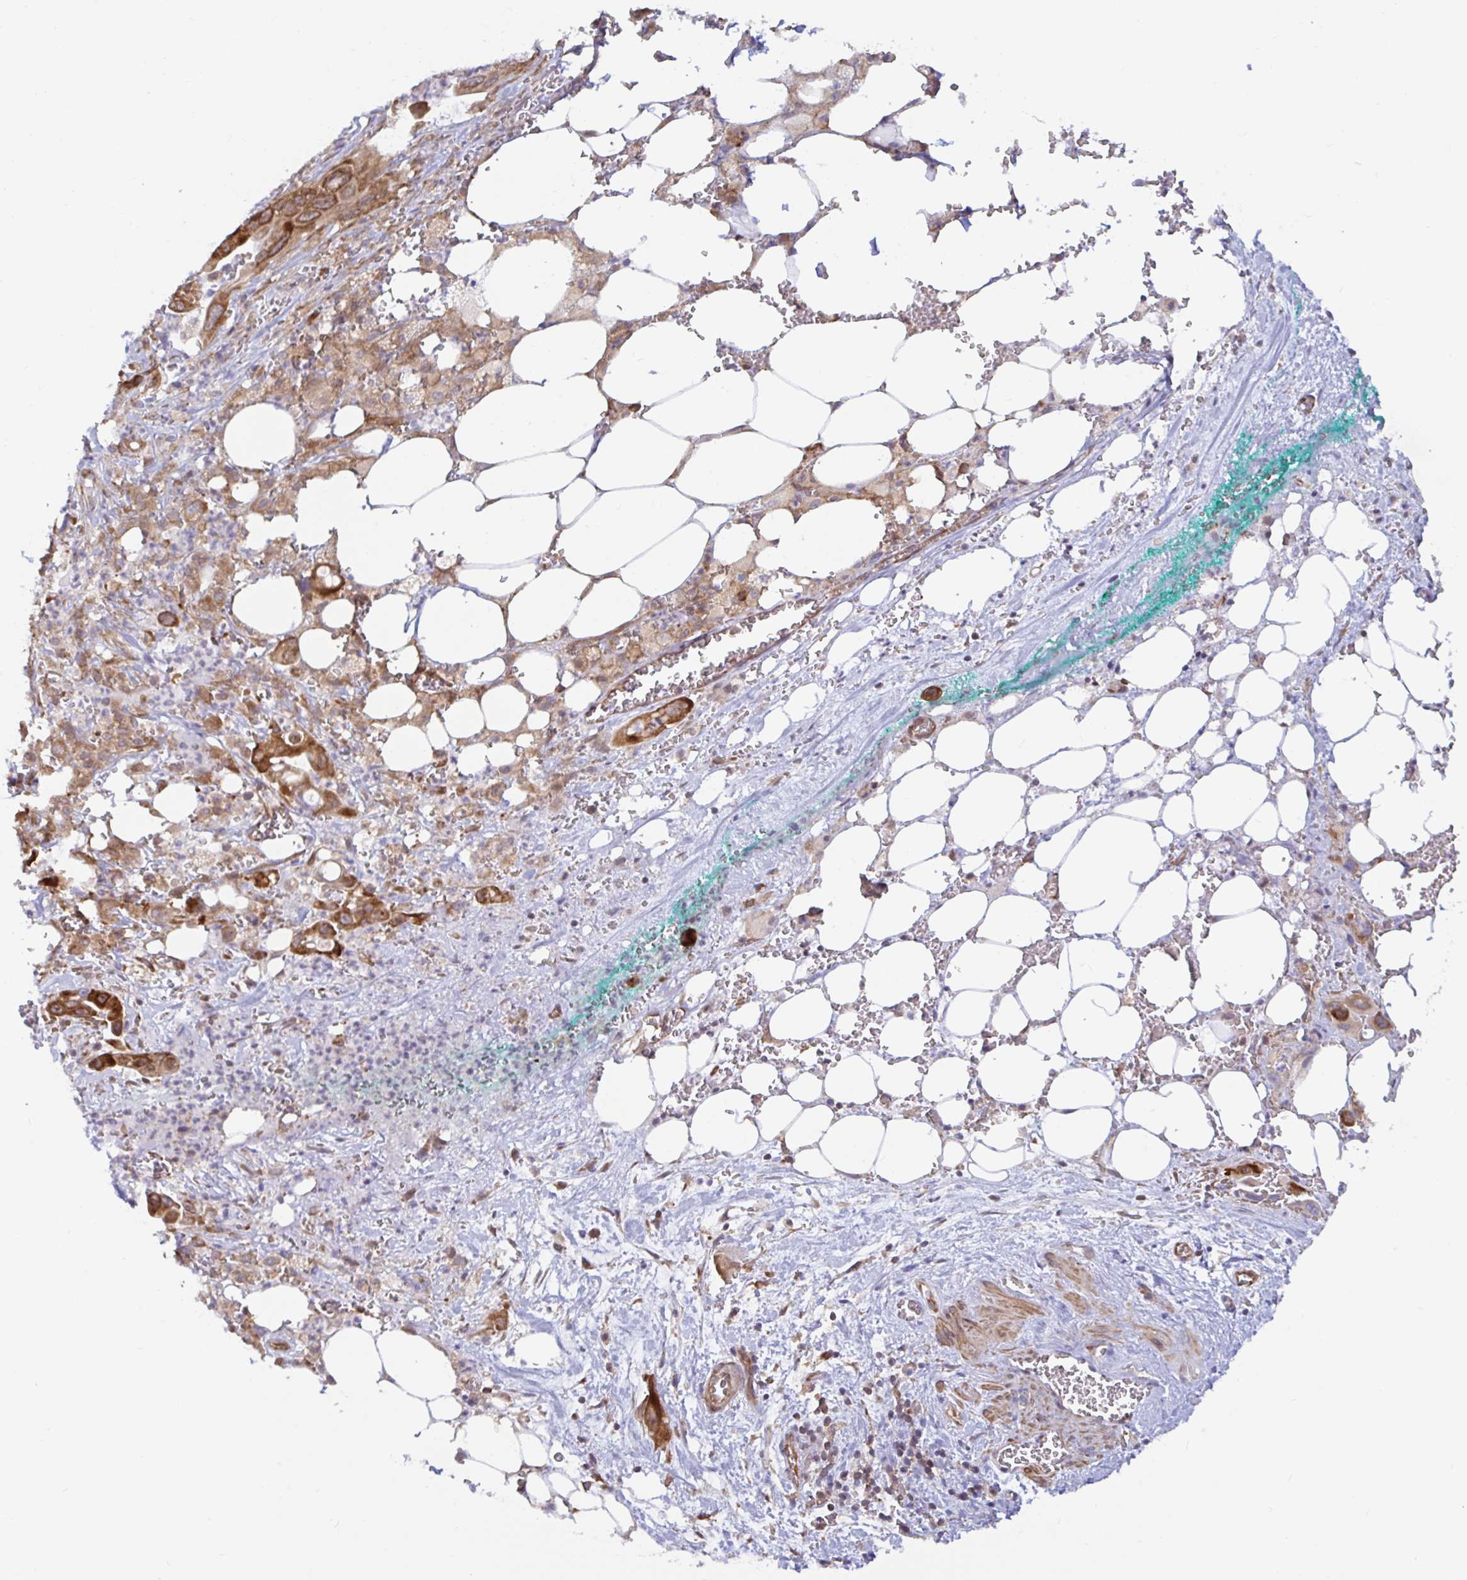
{"staining": {"intensity": "moderate", "quantity": ">75%", "location": "cytoplasmic/membranous"}, "tissue": "pancreatic cancer", "cell_type": "Tumor cells", "image_type": "cancer", "snomed": [{"axis": "morphology", "description": "Adenocarcinoma, NOS"}, {"axis": "topography", "description": "Pancreas"}], "caption": "The histopathology image shows staining of pancreatic cancer, revealing moderate cytoplasmic/membranous protein expression (brown color) within tumor cells.", "gene": "LARP1", "patient": {"sex": "male", "age": 61}}